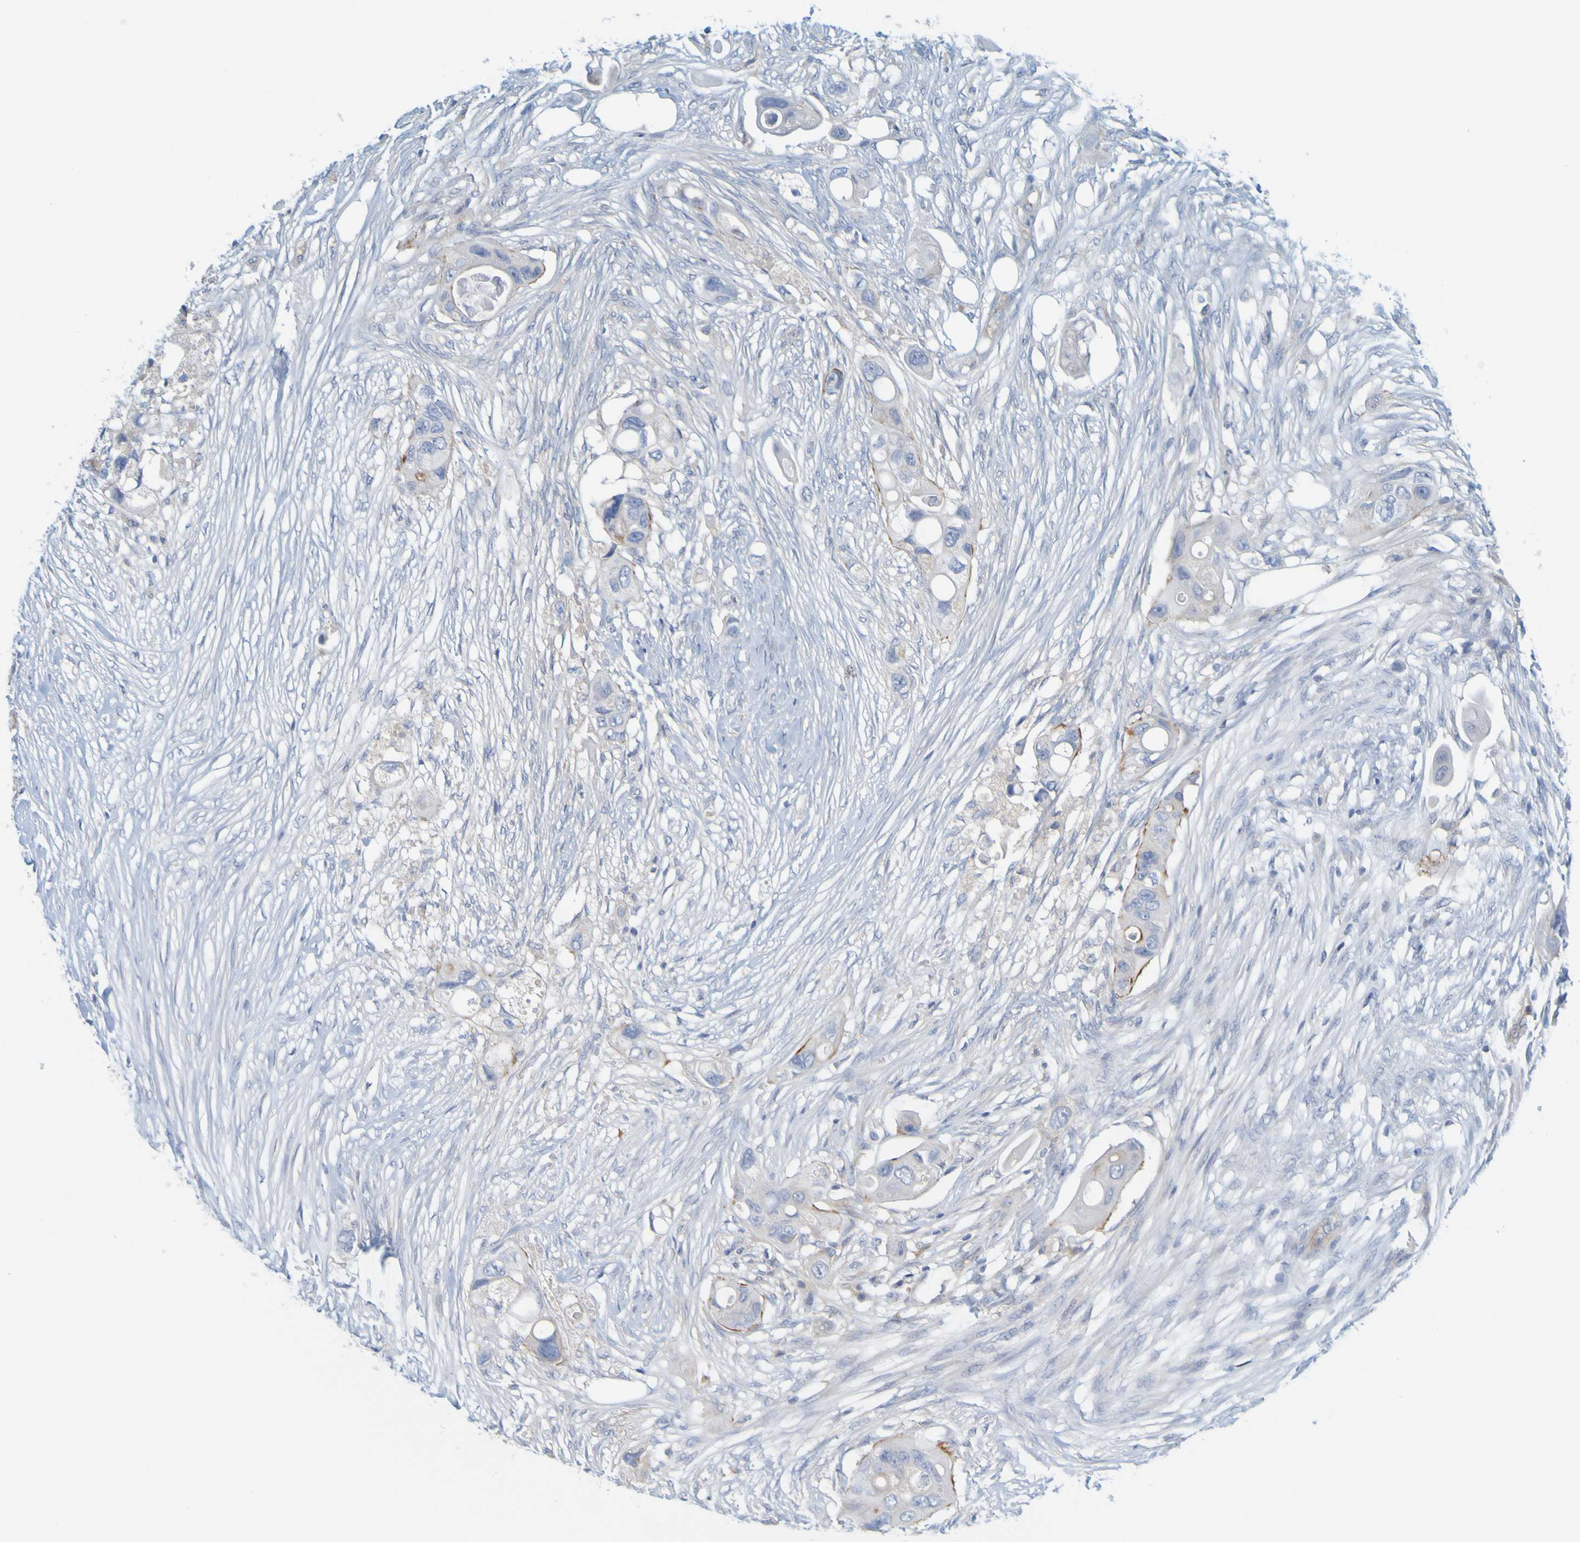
{"staining": {"intensity": "moderate", "quantity": "<25%", "location": "cytoplasmic/membranous"}, "tissue": "colorectal cancer", "cell_type": "Tumor cells", "image_type": "cancer", "snomed": [{"axis": "morphology", "description": "Adenocarcinoma, NOS"}, {"axis": "topography", "description": "Colon"}], "caption": "A brown stain highlights moderate cytoplasmic/membranous positivity of a protein in adenocarcinoma (colorectal) tumor cells.", "gene": "APPL1", "patient": {"sex": "female", "age": 57}}